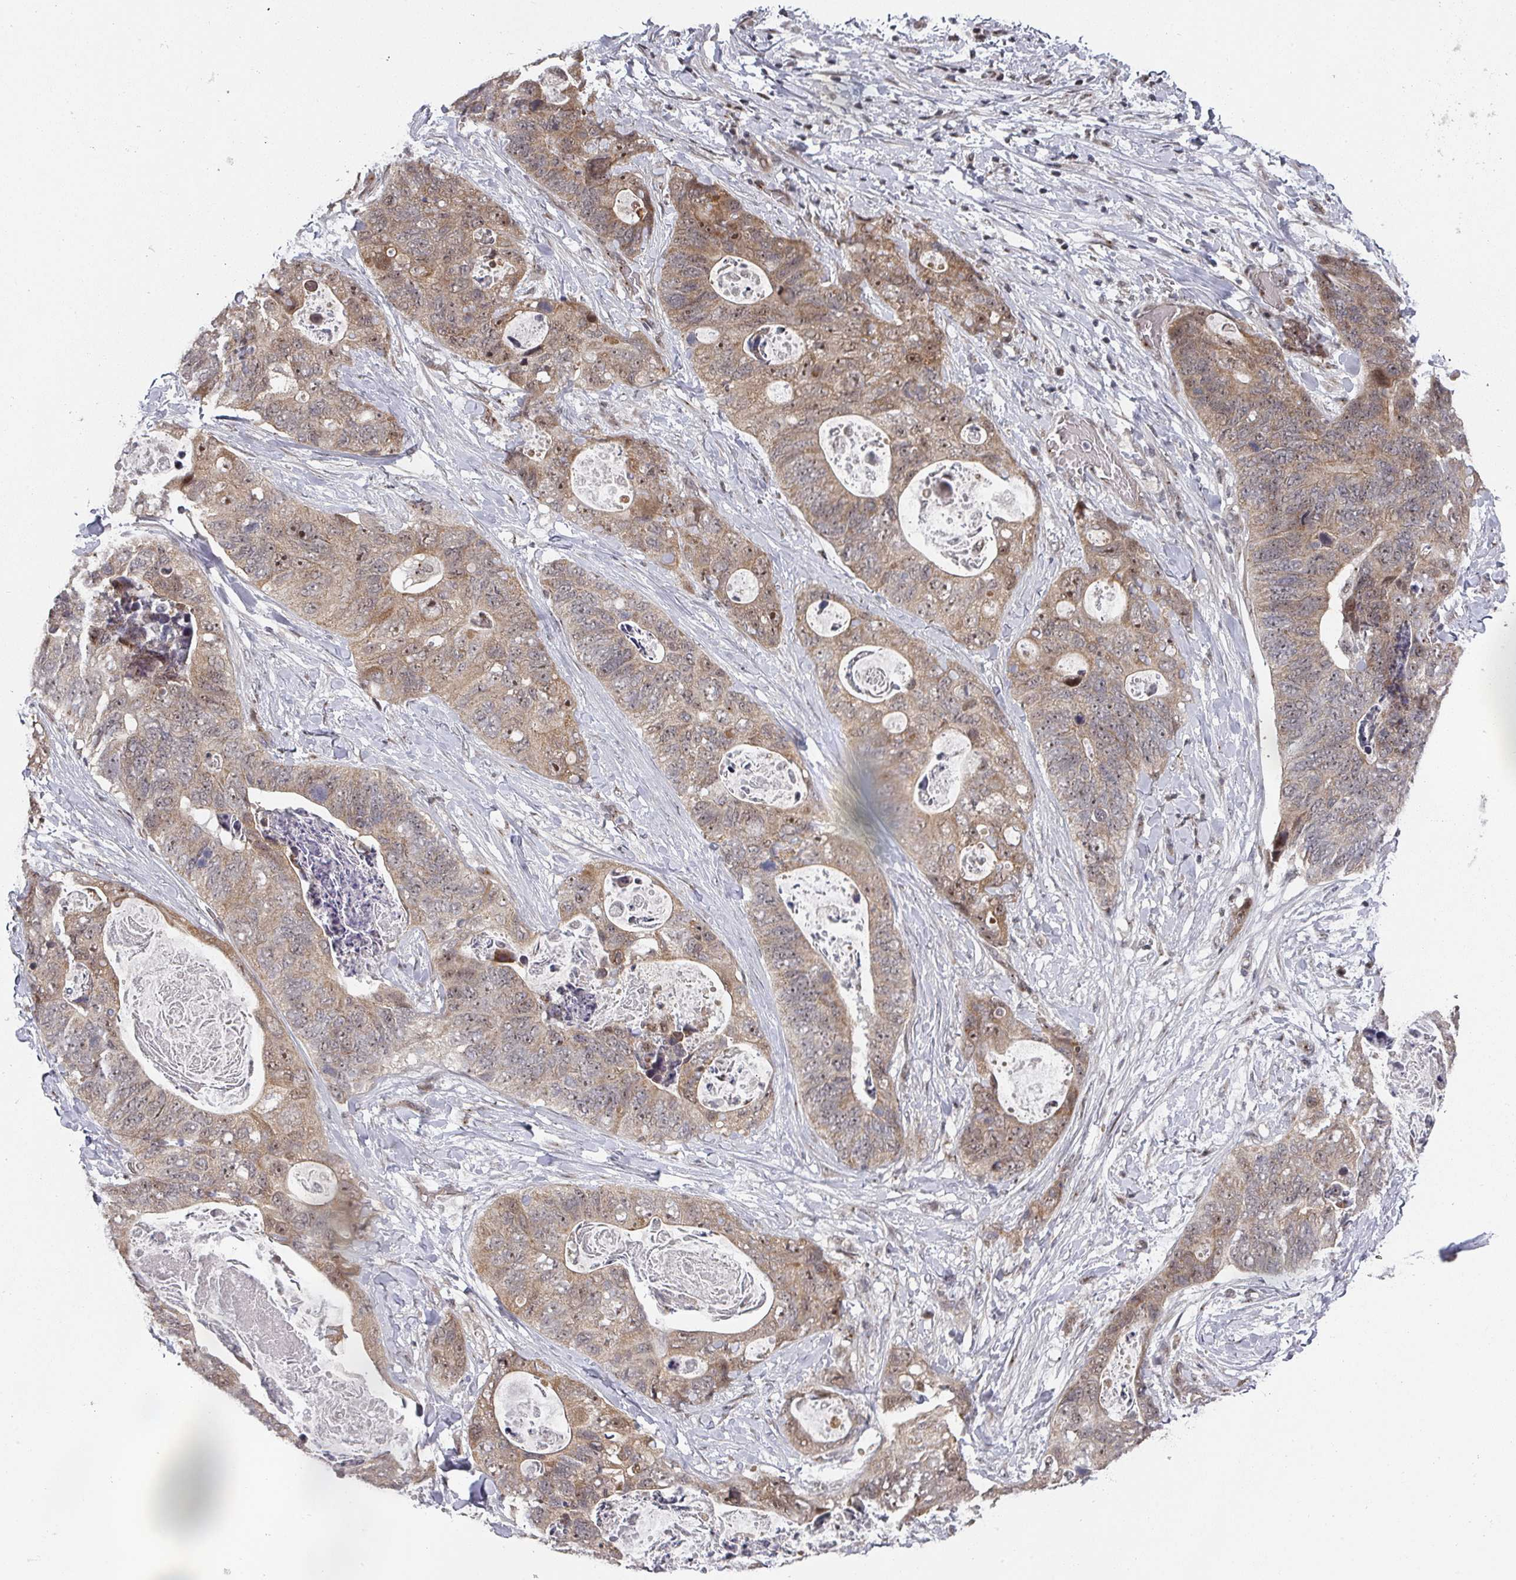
{"staining": {"intensity": "moderate", "quantity": ">75%", "location": "cytoplasmic/membranous"}, "tissue": "stomach cancer", "cell_type": "Tumor cells", "image_type": "cancer", "snomed": [{"axis": "morphology", "description": "Adenocarcinoma, NOS"}, {"axis": "topography", "description": "Stomach"}], "caption": "An IHC micrograph of tumor tissue is shown. Protein staining in brown labels moderate cytoplasmic/membranous positivity in stomach cancer (adenocarcinoma) within tumor cells.", "gene": "KIF1C", "patient": {"sex": "female", "age": 89}}